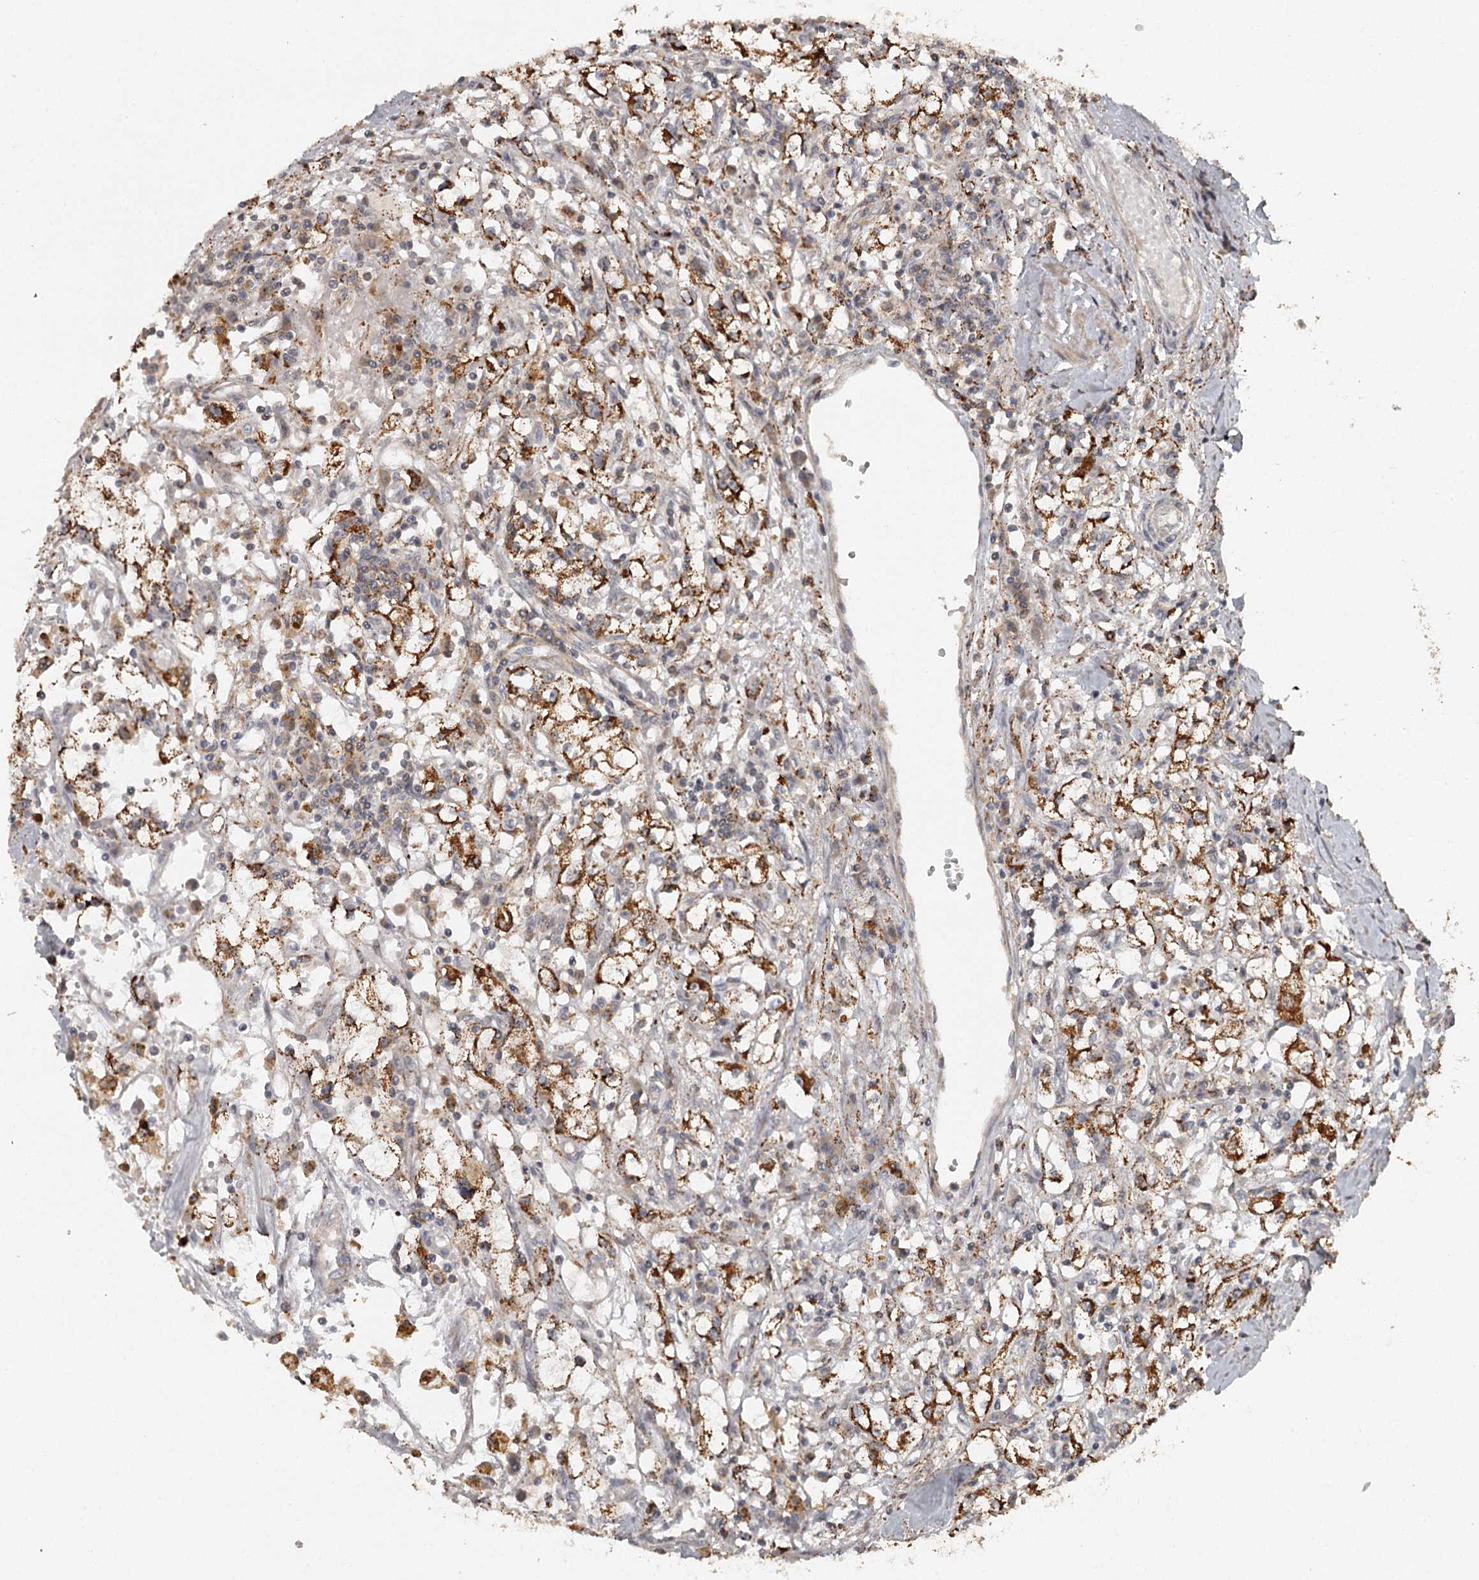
{"staining": {"intensity": "moderate", "quantity": "25%-75%", "location": "cytoplasmic/membranous"}, "tissue": "renal cancer", "cell_type": "Tumor cells", "image_type": "cancer", "snomed": [{"axis": "morphology", "description": "Adenocarcinoma, NOS"}, {"axis": "topography", "description": "Kidney"}], "caption": "Moderate cytoplasmic/membranous protein expression is seen in approximately 25%-75% of tumor cells in renal cancer. The staining was performed using DAB, with brown indicating positive protein expression. Nuclei are stained blue with hematoxylin.", "gene": "FAXC", "patient": {"sex": "male", "age": 56}}